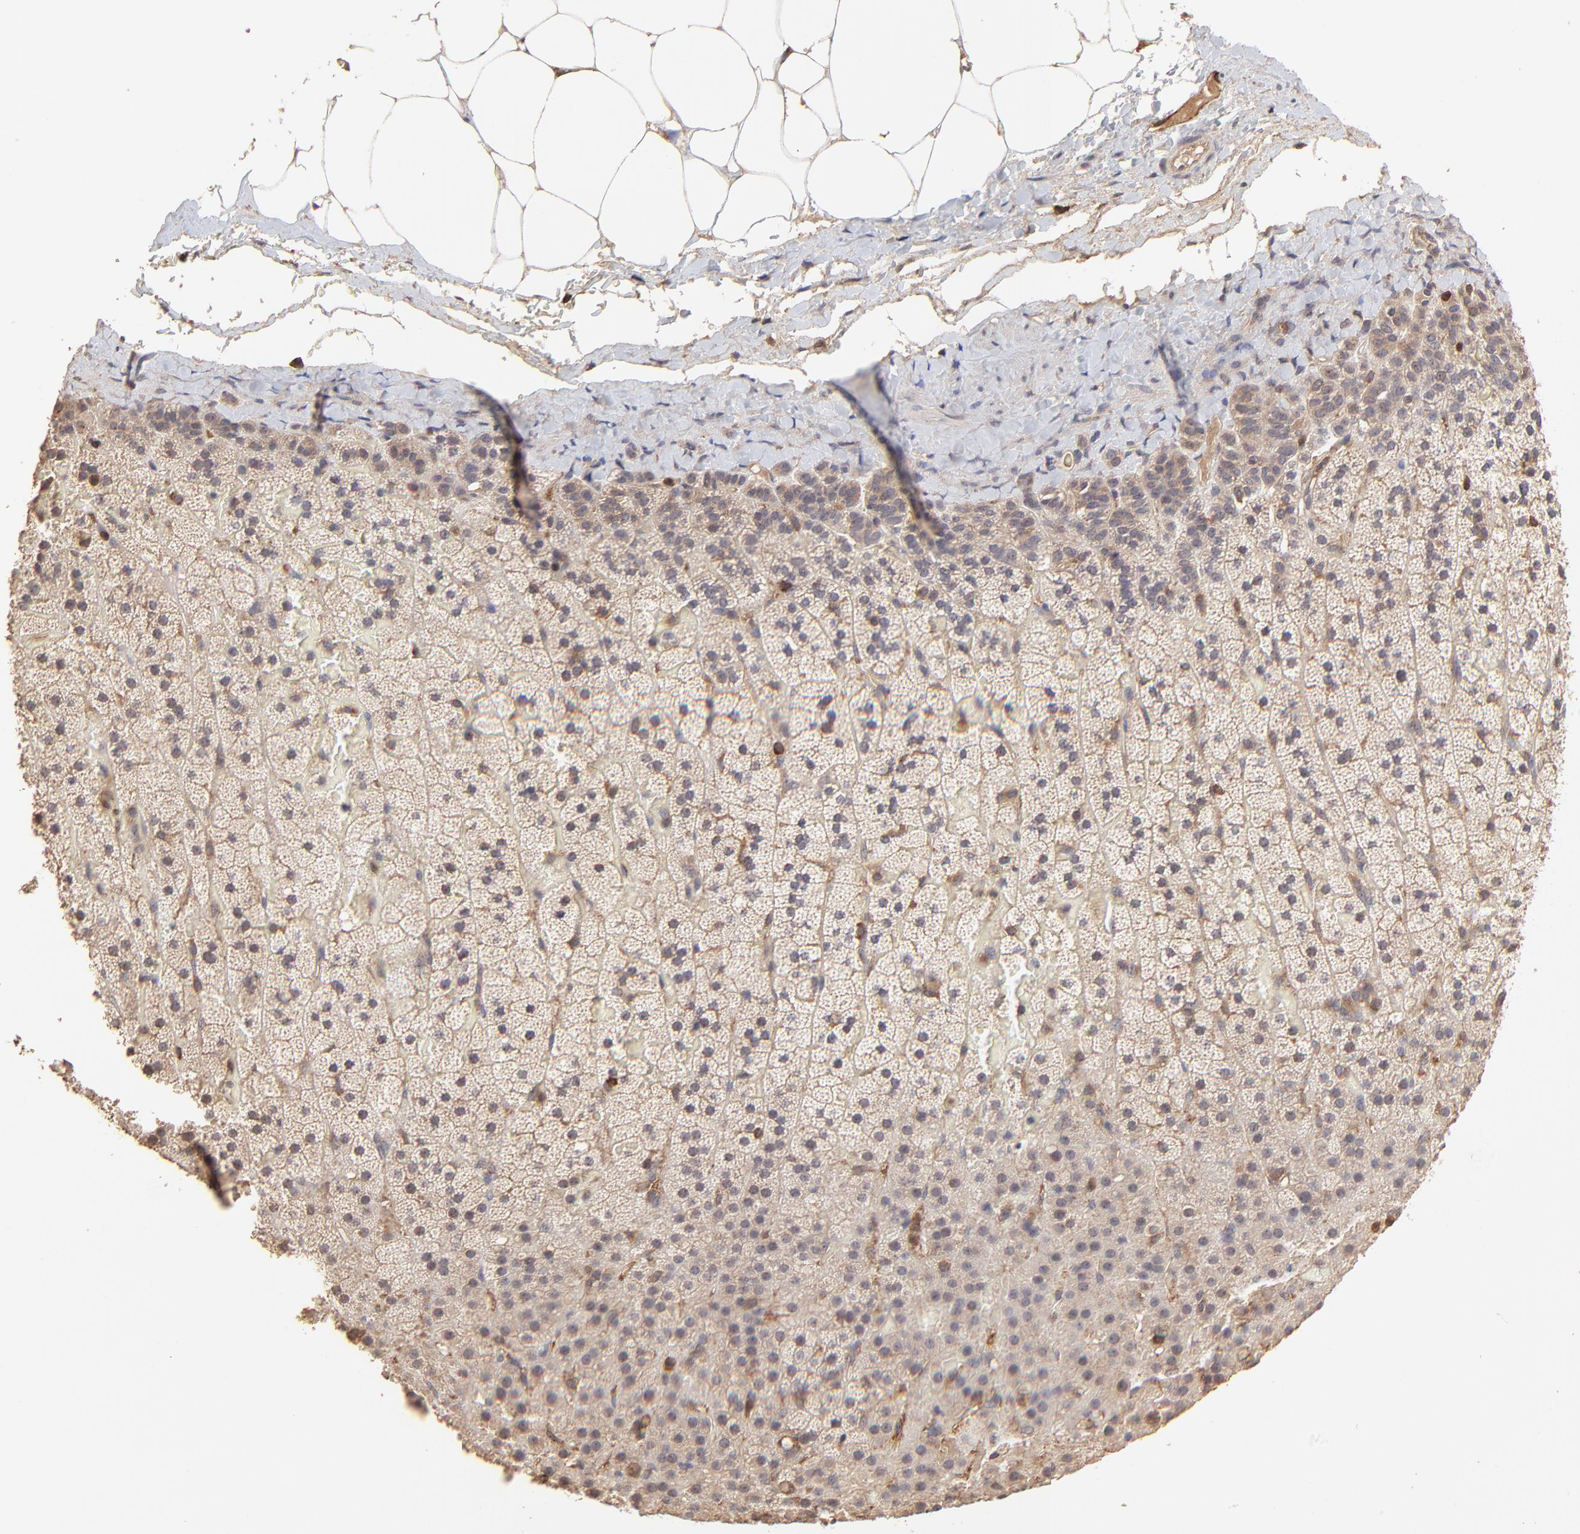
{"staining": {"intensity": "weak", "quantity": ">75%", "location": "cytoplasmic/membranous"}, "tissue": "adrenal gland", "cell_type": "Glandular cells", "image_type": "normal", "snomed": [{"axis": "morphology", "description": "Normal tissue, NOS"}, {"axis": "topography", "description": "Adrenal gland"}], "caption": "Glandular cells display weak cytoplasmic/membranous positivity in approximately >75% of cells in benign adrenal gland. The staining was performed using DAB, with brown indicating positive protein expression. Nuclei are stained blue with hematoxylin.", "gene": "STON2", "patient": {"sex": "male", "age": 35}}